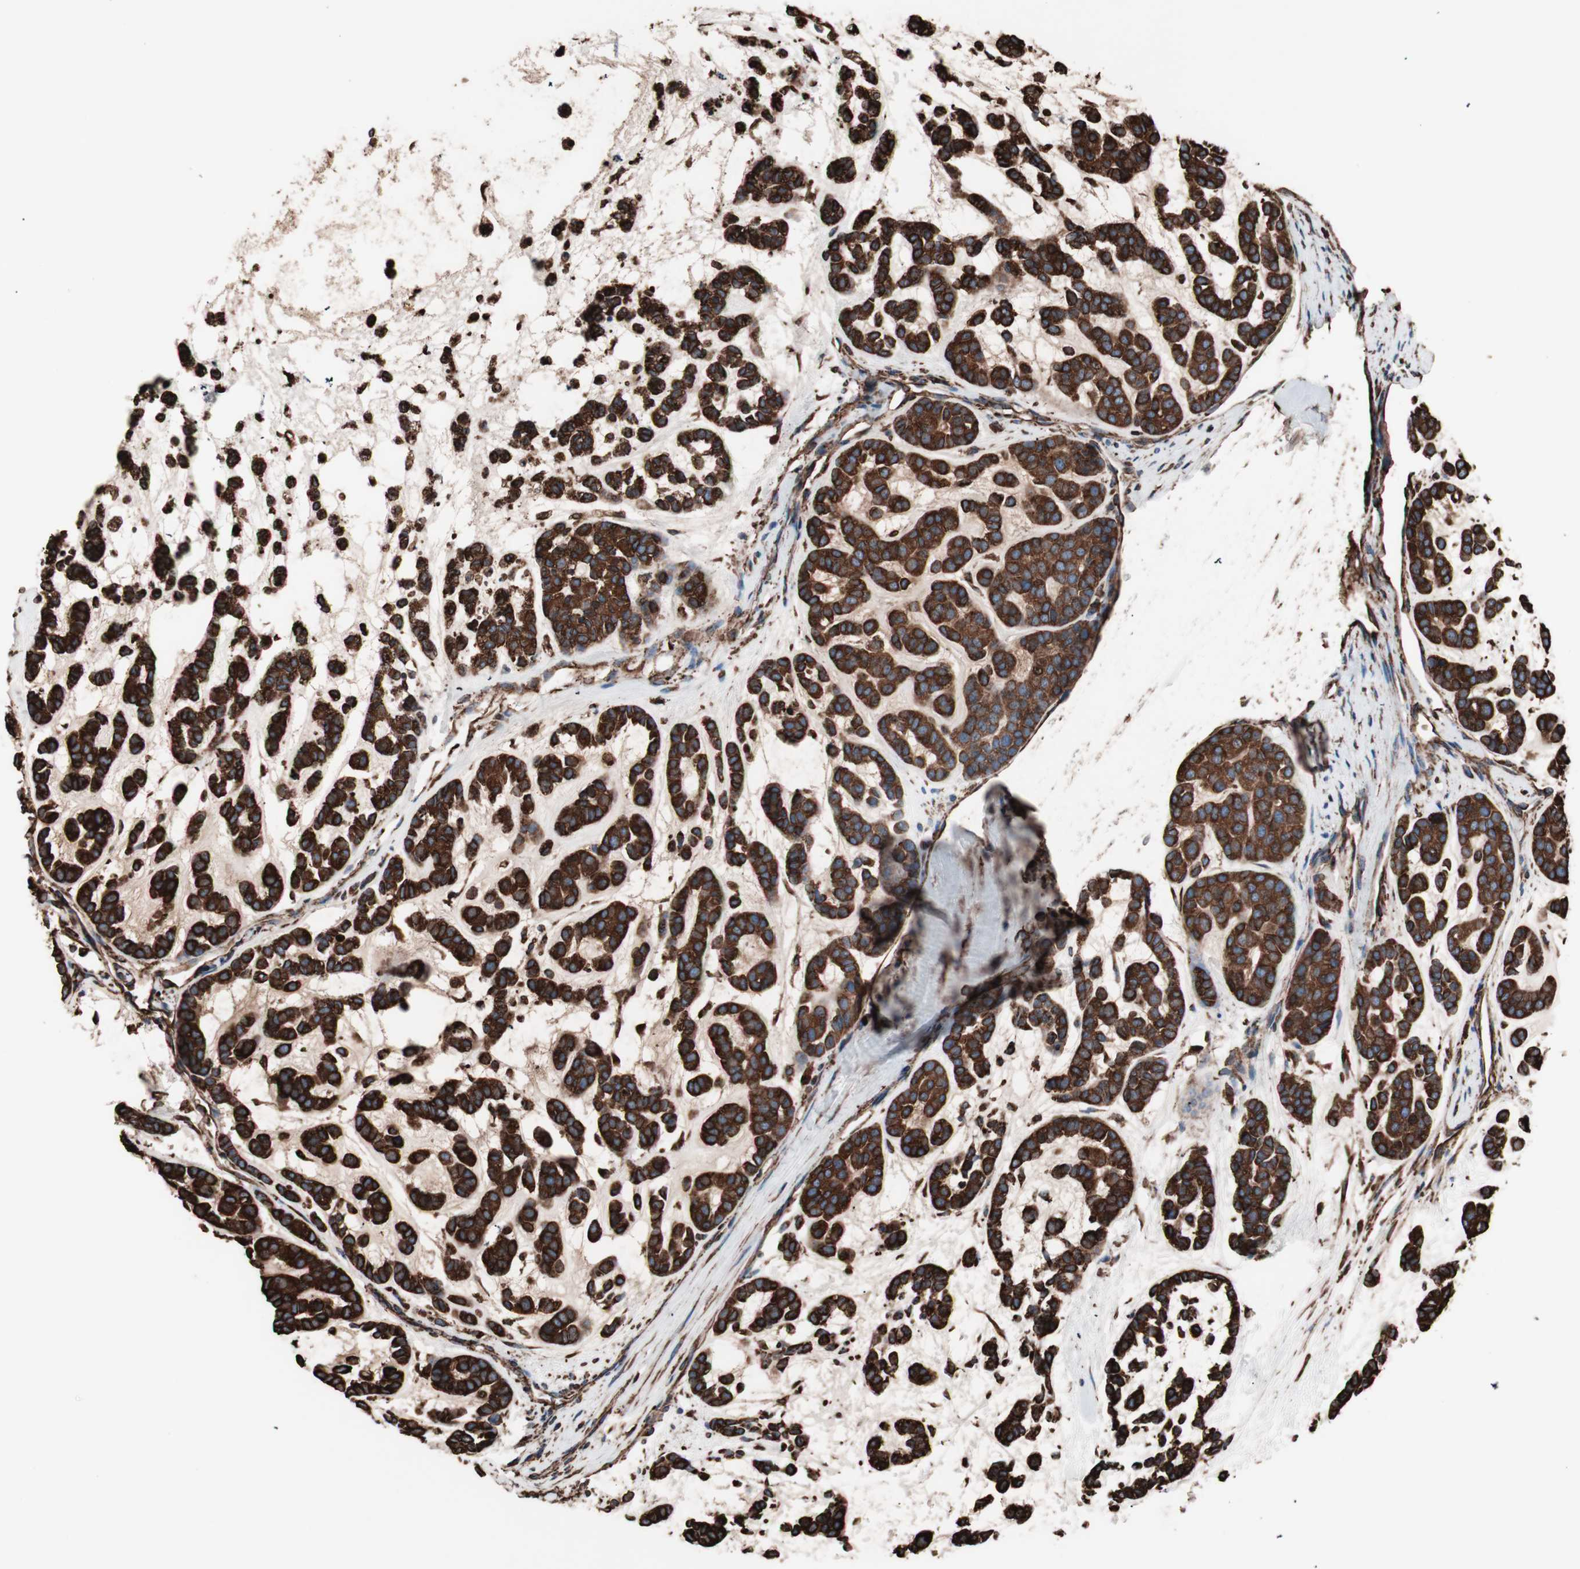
{"staining": {"intensity": "strong", "quantity": ">75%", "location": "cytoplasmic/membranous"}, "tissue": "head and neck cancer", "cell_type": "Tumor cells", "image_type": "cancer", "snomed": [{"axis": "morphology", "description": "Adenocarcinoma, NOS"}, {"axis": "morphology", "description": "Adenoma, NOS"}, {"axis": "topography", "description": "Head-Neck"}], "caption": "Immunohistochemistry histopathology image of adenocarcinoma (head and neck) stained for a protein (brown), which exhibits high levels of strong cytoplasmic/membranous expression in about >75% of tumor cells.", "gene": "HSP90B1", "patient": {"sex": "female", "age": 55}}